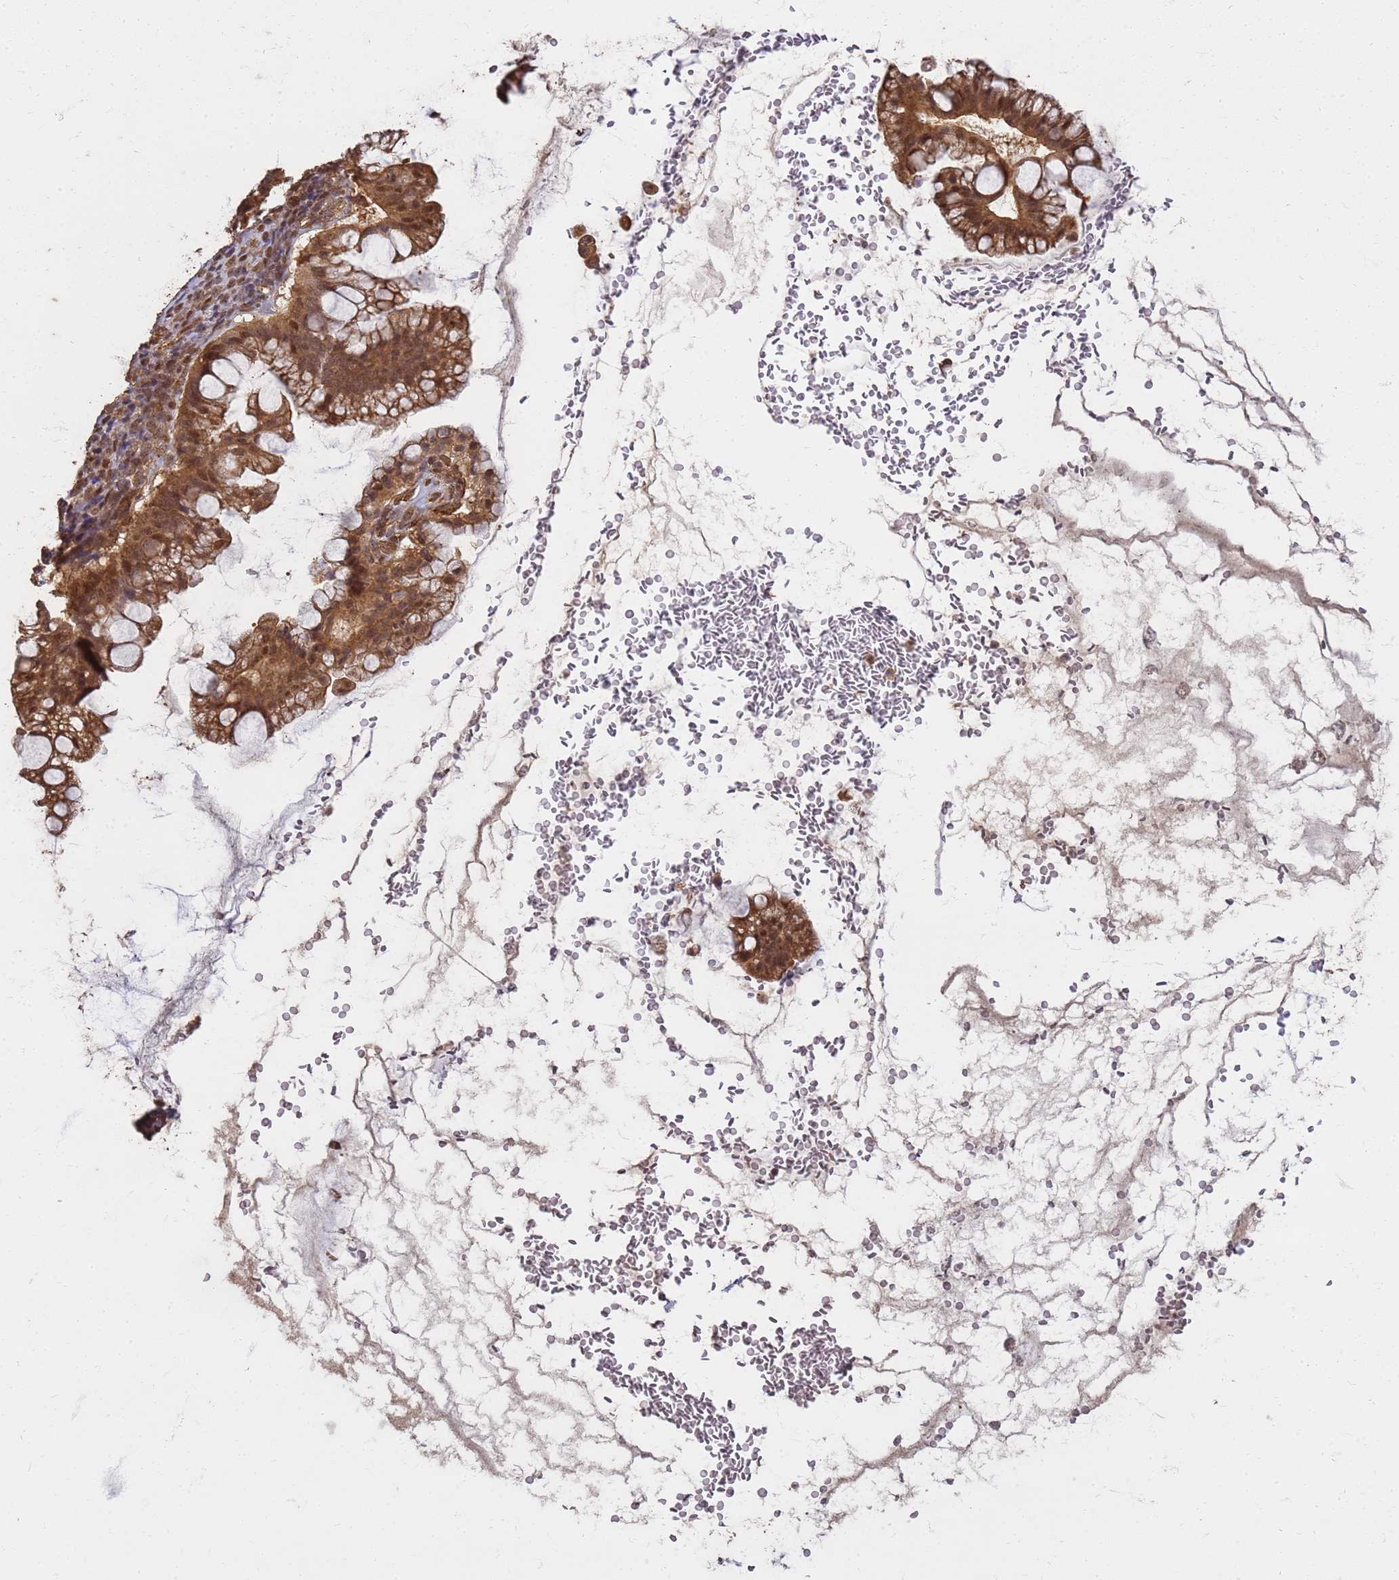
{"staining": {"intensity": "moderate", "quantity": ">75%", "location": "cytoplasmic/membranous,nuclear"}, "tissue": "ovarian cancer", "cell_type": "Tumor cells", "image_type": "cancer", "snomed": [{"axis": "morphology", "description": "Cystadenocarcinoma, mucinous, NOS"}, {"axis": "topography", "description": "Ovary"}], "caption": "Human ovarian cancer stained for a protein (brown) reveals moderate cytoplasmic/membranous and nuclear positive positivity in approximately >75% of tumor cells.", "gene": "KIF26A", "patient": {"sex": "female", "age": 73}}